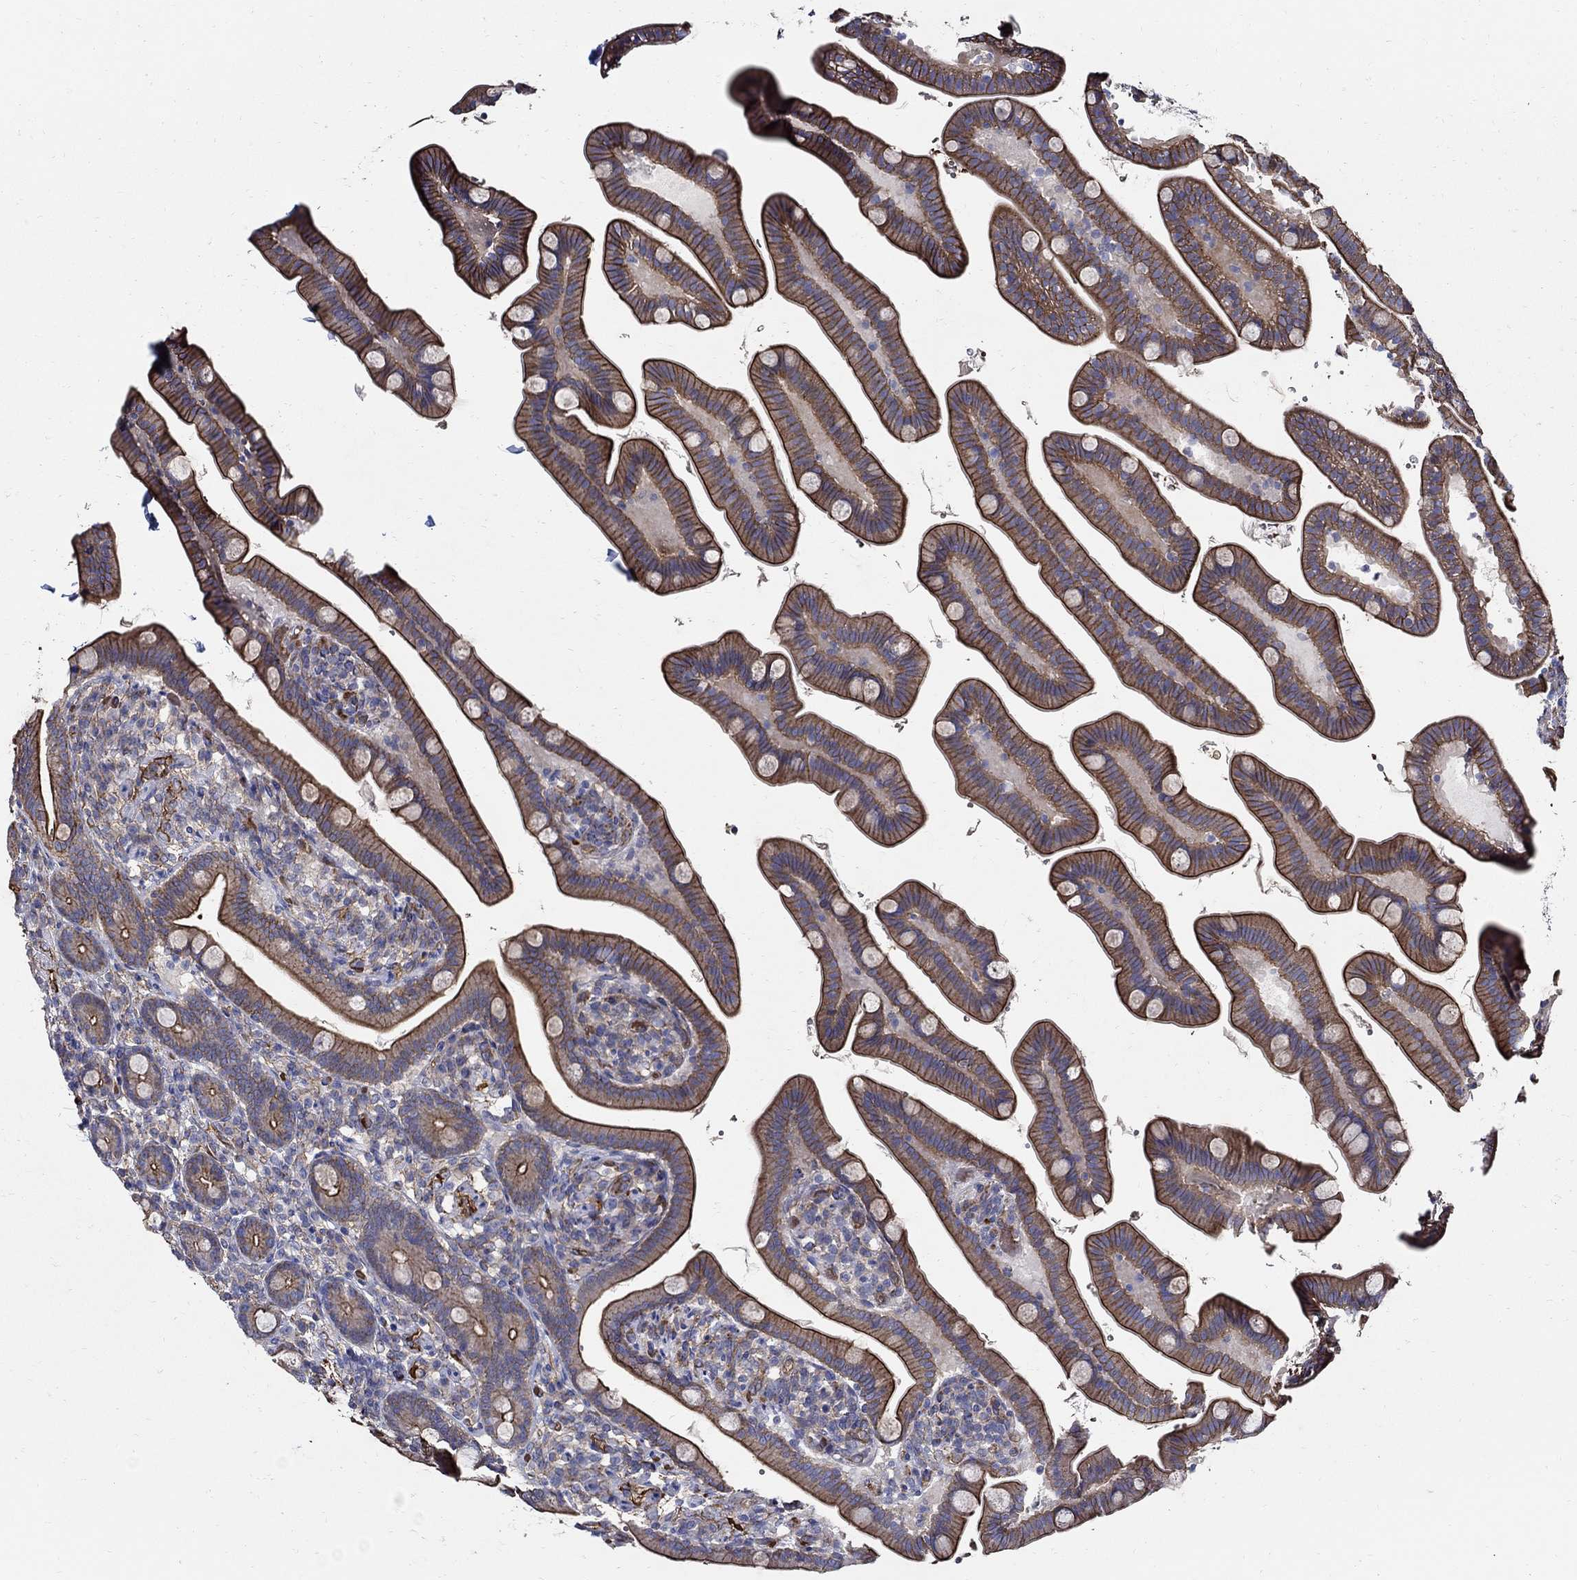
{"staining": {"intensity": "strong", "quantity": "25%-75%", "location": "cytoplasmic/membranous"}, "tissue": "small intestine", "cell_type": "Glandular cells", "image_type": "normal", "snomed": [{"axis": "morphology", "description": "Normal tissue, NOS"}, {"axis": "topography", "description": "Small intestine"}], "caption": "Small intestine stained with a brown dye exhibits strong cytoplasmic/membranous positive expression in about 25%-75% of glandular cells.", "gene": "APBB3", "patient": {"sex": "male", "age": 66}}